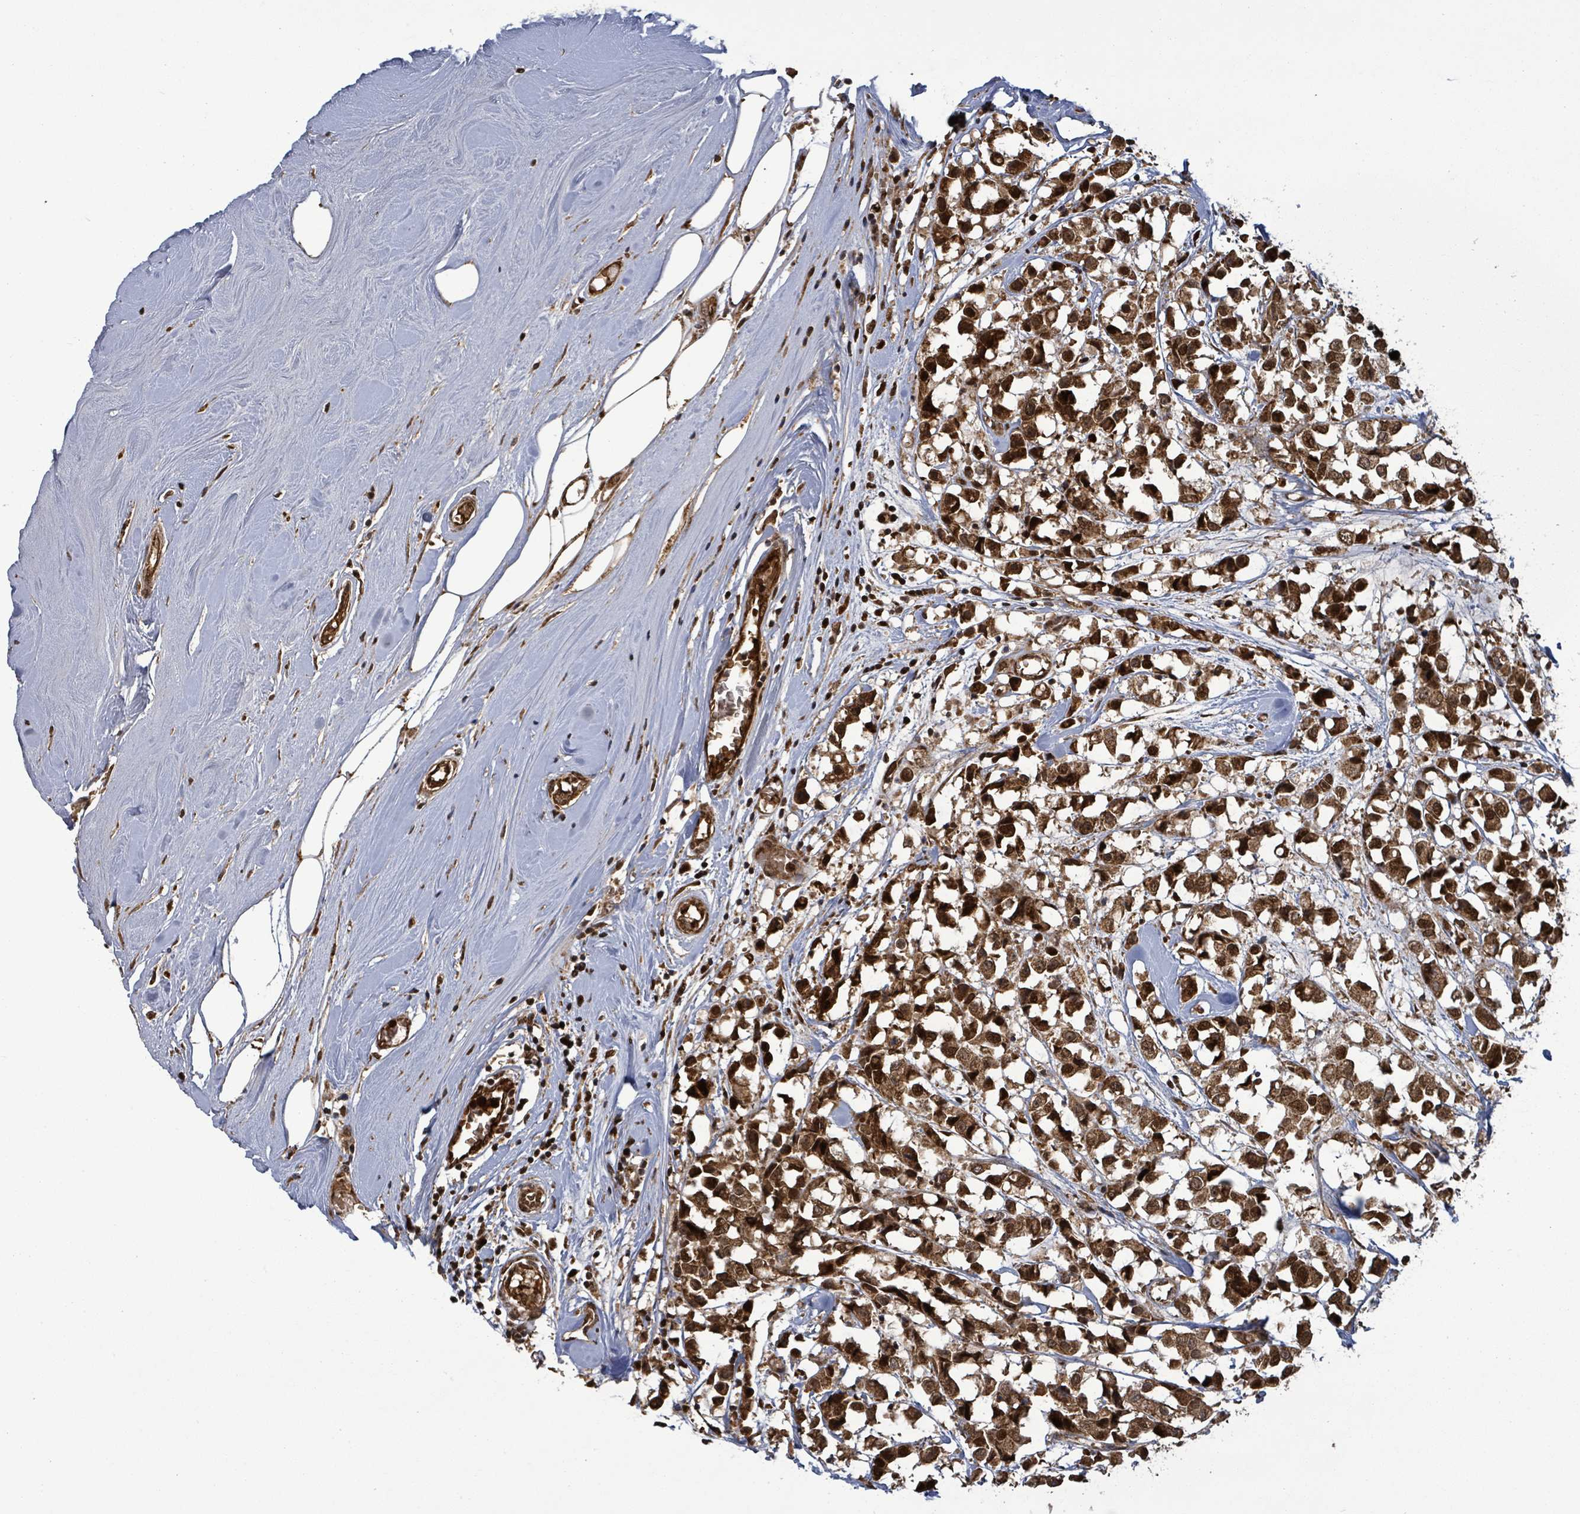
{"staining": {"intensity": "strong", "quantity": ">75%", "location": "nuclear"}, "tissue": "breast cancer", "cell_type": "Tumor cells", "image_type": "cancer", "snomed": [{"axis": "morphology", "description": "Duct carcinoma"}, {"axis": "topography", "description": "Breast"}], "caption": "An IHC histopathology image of neoplastic tissue is shown. Protein staining in brown labels strong nuclear positivity in breast cancer (invasive ductal carcinoma) within tumor cells.", "gene": "PATZ1", "patient": {"sex": "female", "age": 61}}